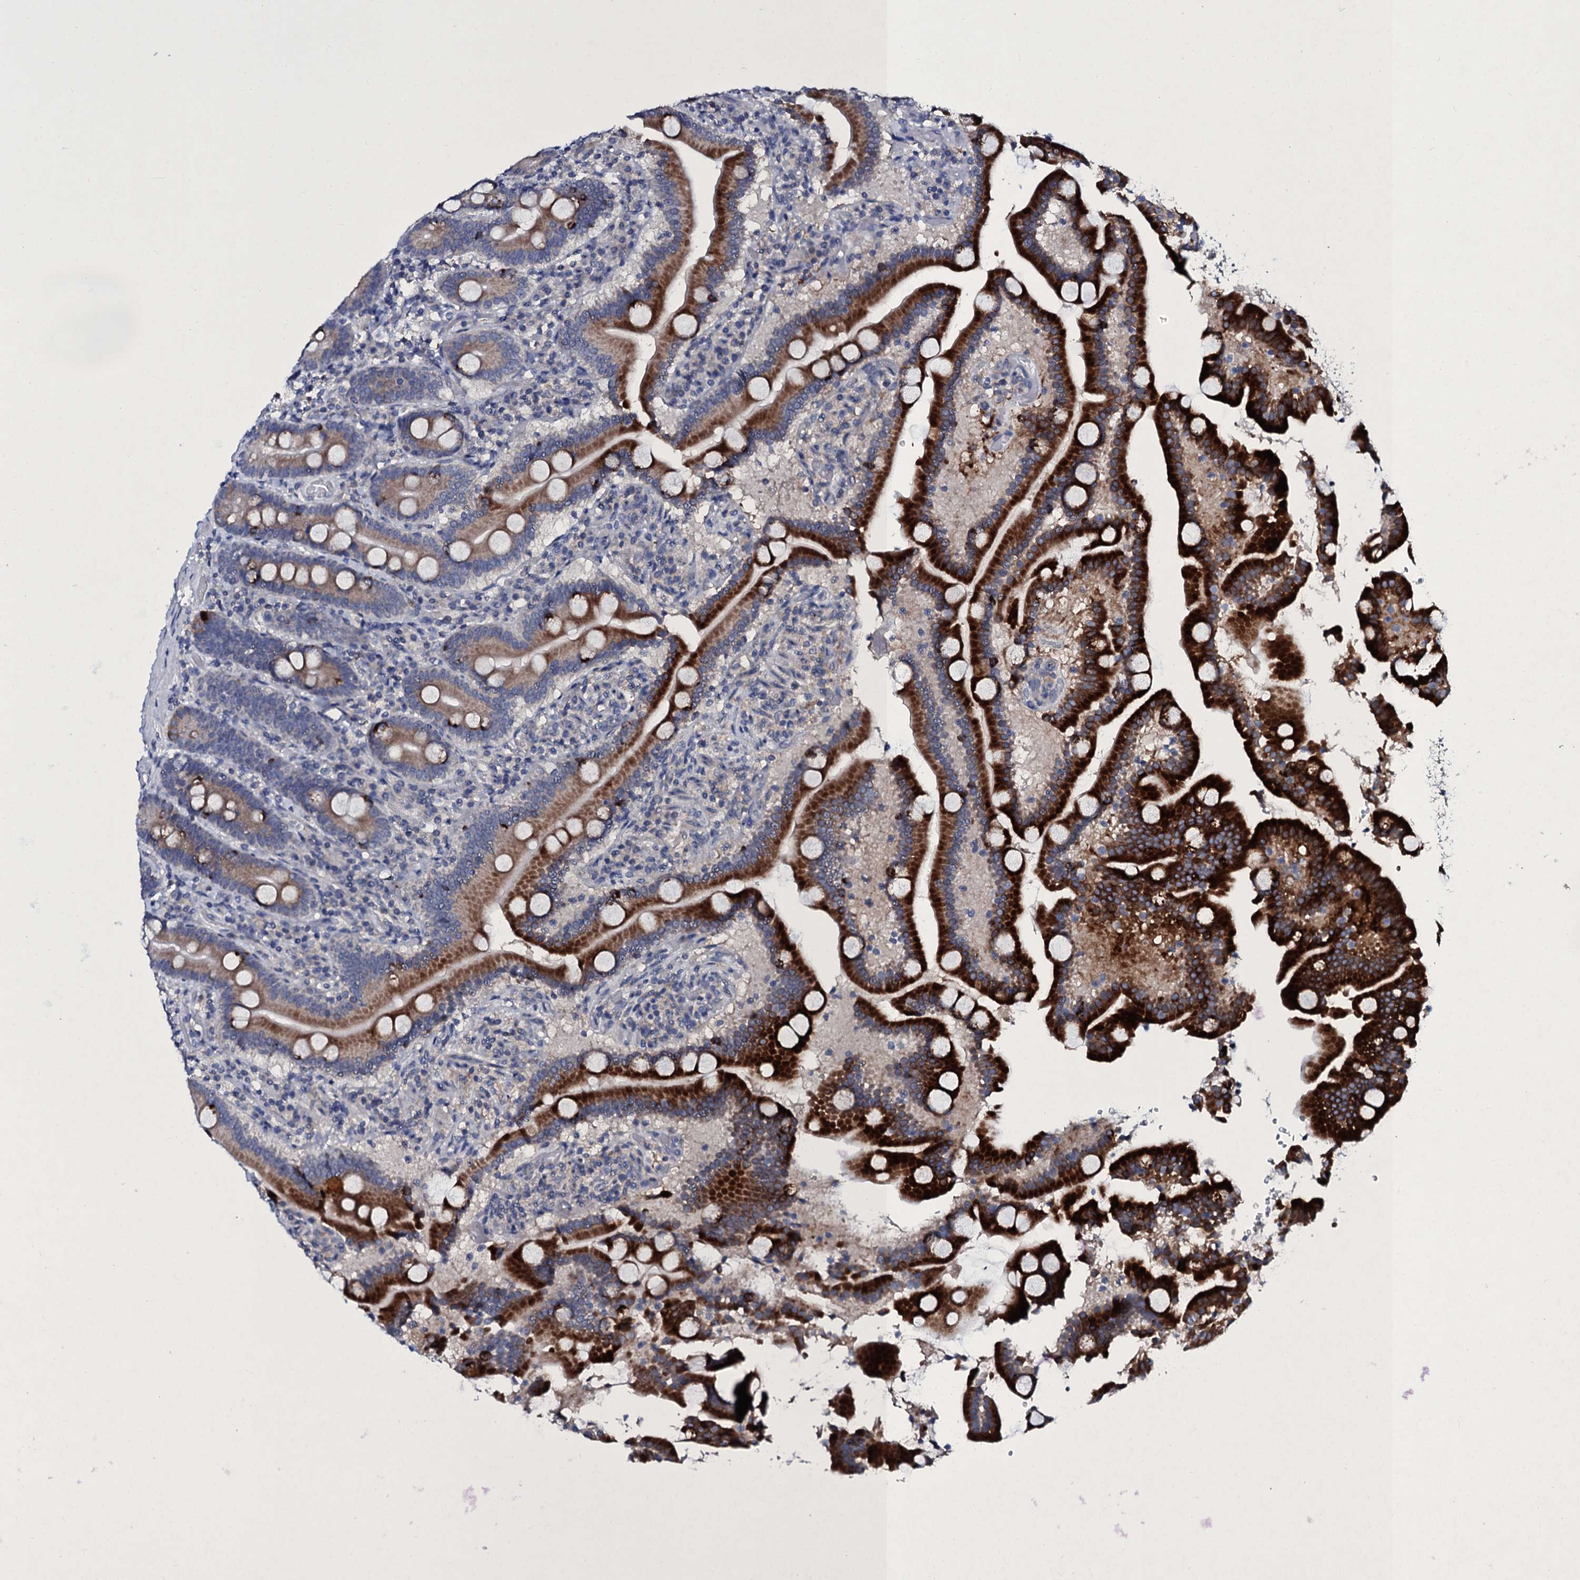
{"staining": {"intensity": "strong", "quantity": "25%-75%", "location": "cytoplasmic/membranous"}, "tissue": "duodenum", "cell_type": "Glandular cells", "image_type": "normal", "snomed": [{"axis": "morphology", "description": "Normal tissue, NOS"}, {"axis": "topography", "description": "Duodenum"}], "caption": "A high-resolution photomicrograph shows immunohistochemistry staining of normal duodenum, which exhibits strong cytoplasmic/membranous expression in approximately 25%-75% of glandular cells.", "gene": "TPGS2", "patient": {"sex": "male", "age": 55}}